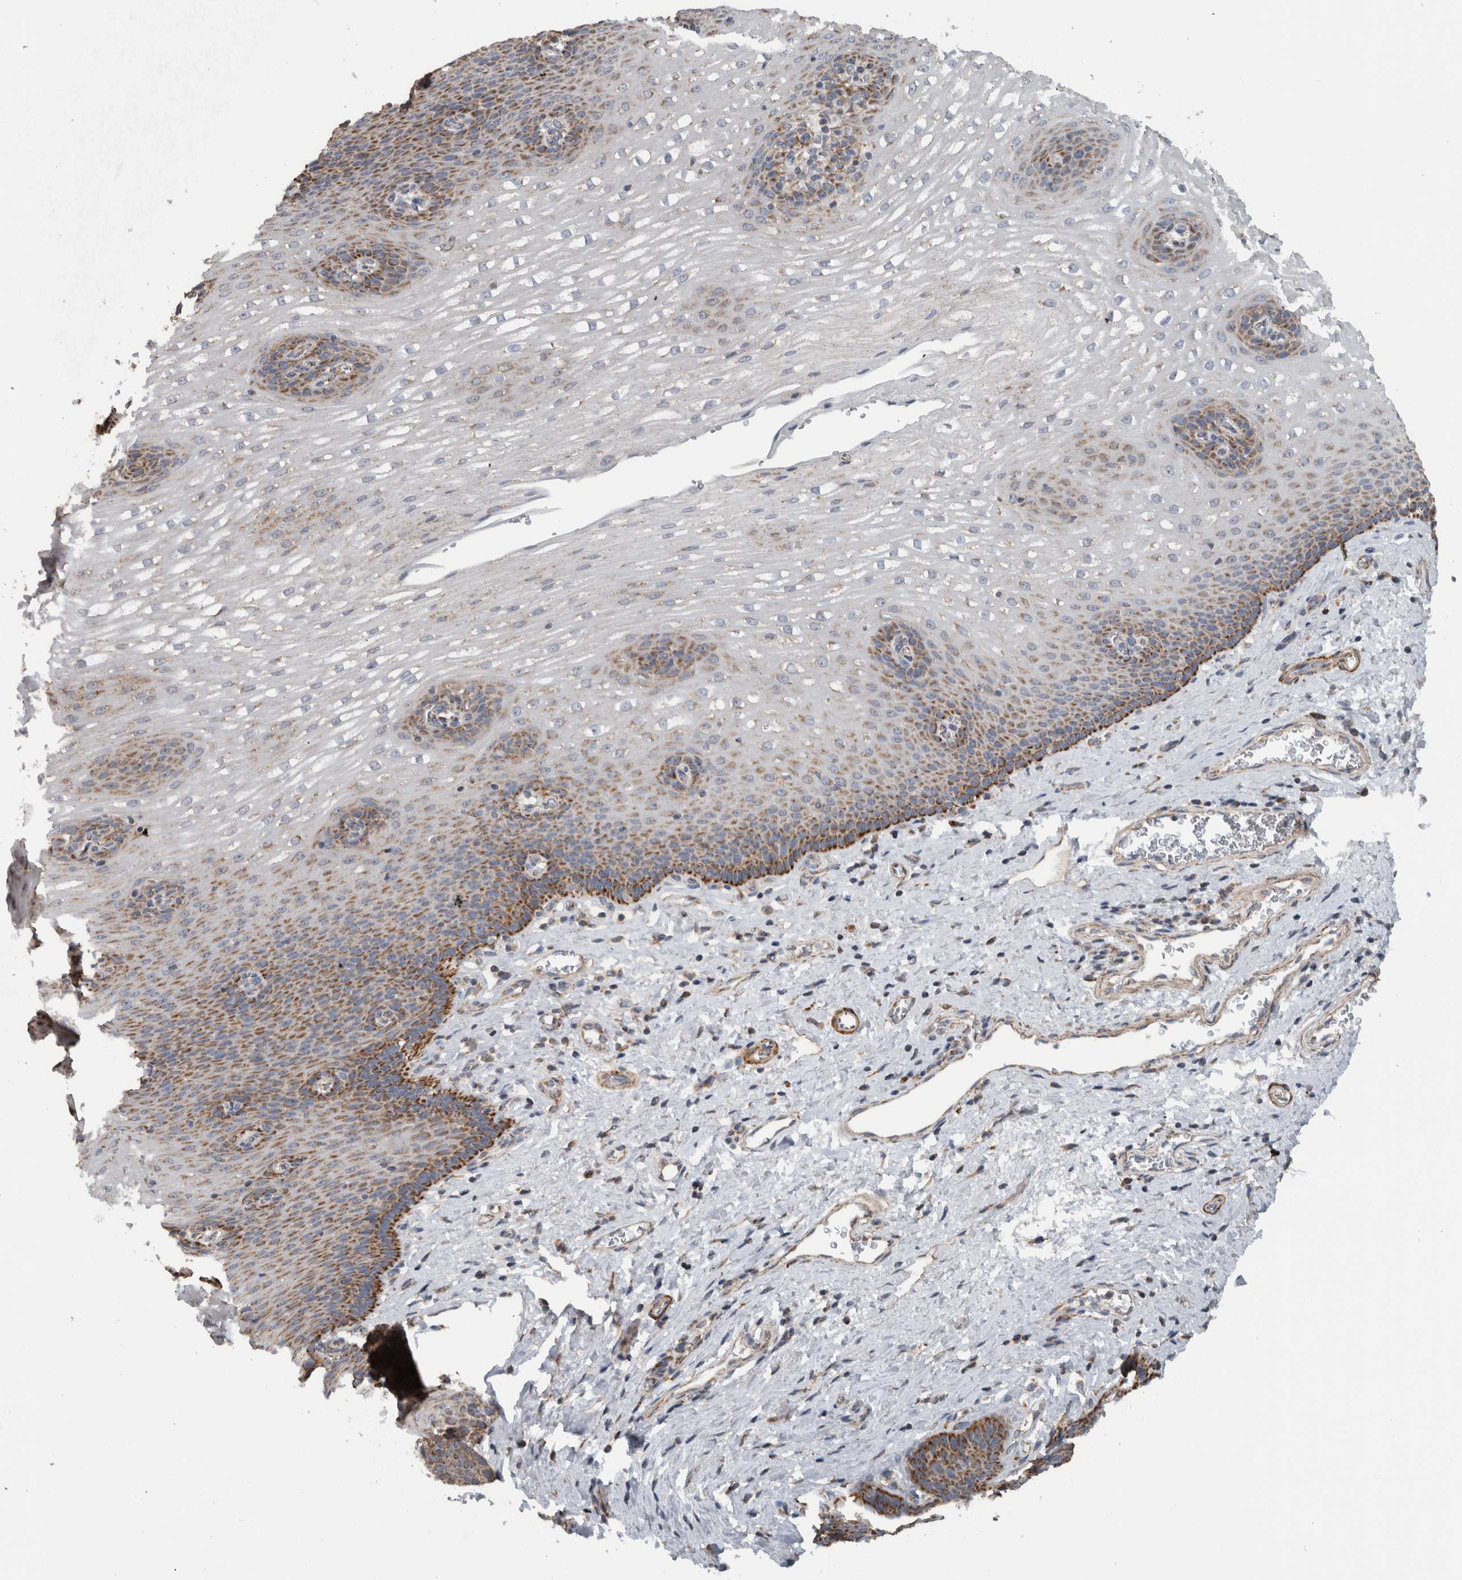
{"staining": {"intensity": "moderate", "quantity": ">75%", "location": "cytoplasmic/membranous"}, "tissue": "esophagus", "cell_type": "Squamous epithelial cells", "image_type": "normal", "snomed": [{"axis": "morphology", "description": "Normal tissue, NOS"}, {"axis": "topography", "description": "Esophagus"}], "caption": "Esophagus stained with immunohistochemistry (IHC) displays moderate cytoplasmic/membranous staining in approximately >75% of squamous epithelial cells.", "gene": "ARMC1", "patient": {"sex": "male", "age": 48}}